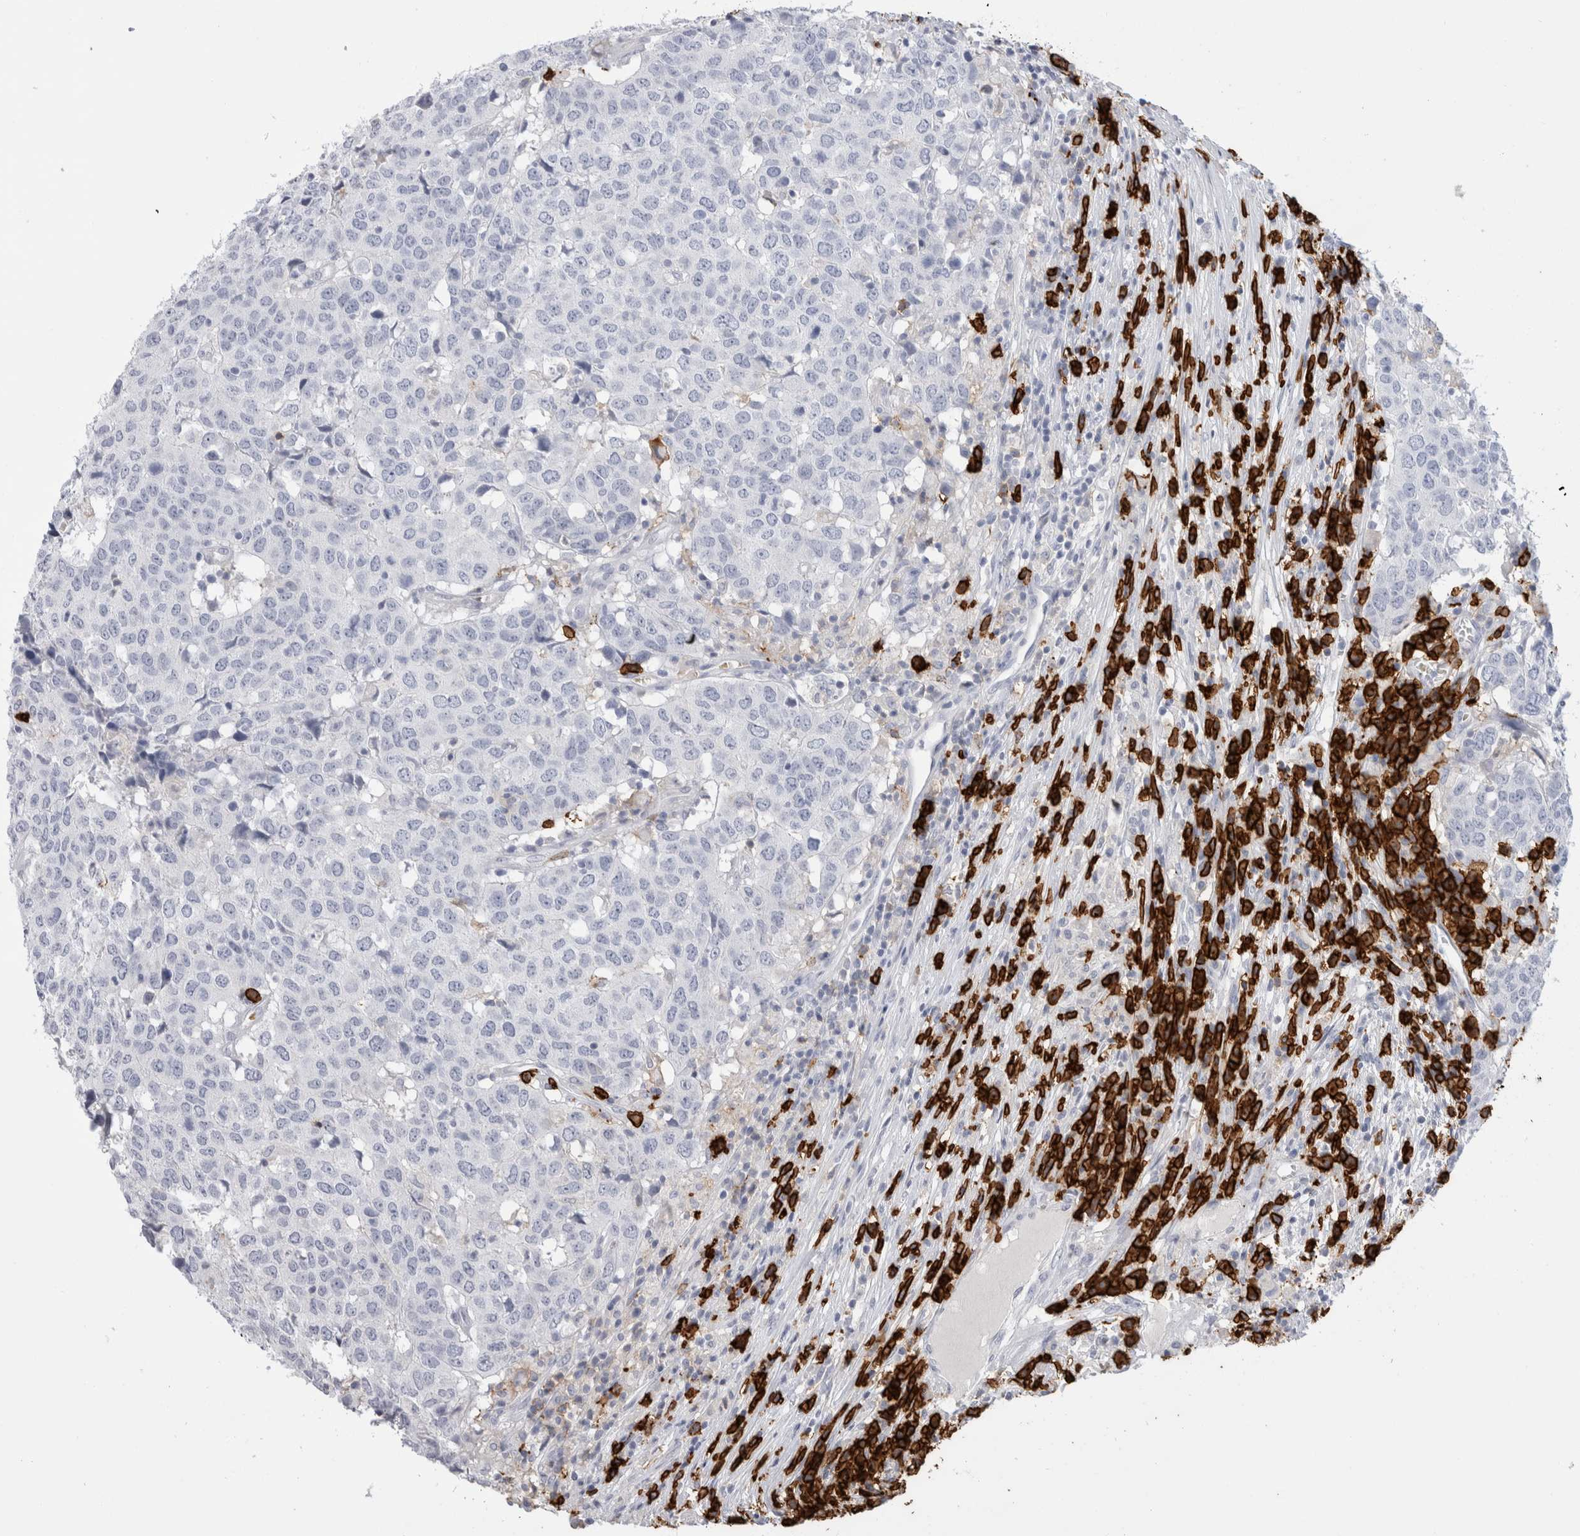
{"staining": {"intensity": "negative", "quantity": "none", "location": "none"}, "tissue": "head and neck cancer", "cell_type": "Tumor cells", "image_type": "cancer", "snomed": [{"axis": "morphology", "description": "Squamous cell carcinoma, NOS"}, {"axis": "topography", "description": "Head-Neck"}], "caption": "A histopathology image of head and neck cancer stained for a protein demonstrates no brown staining in tumor cells.", "gene": "CD38", "patient": {"sex": "male", "age": 66}}